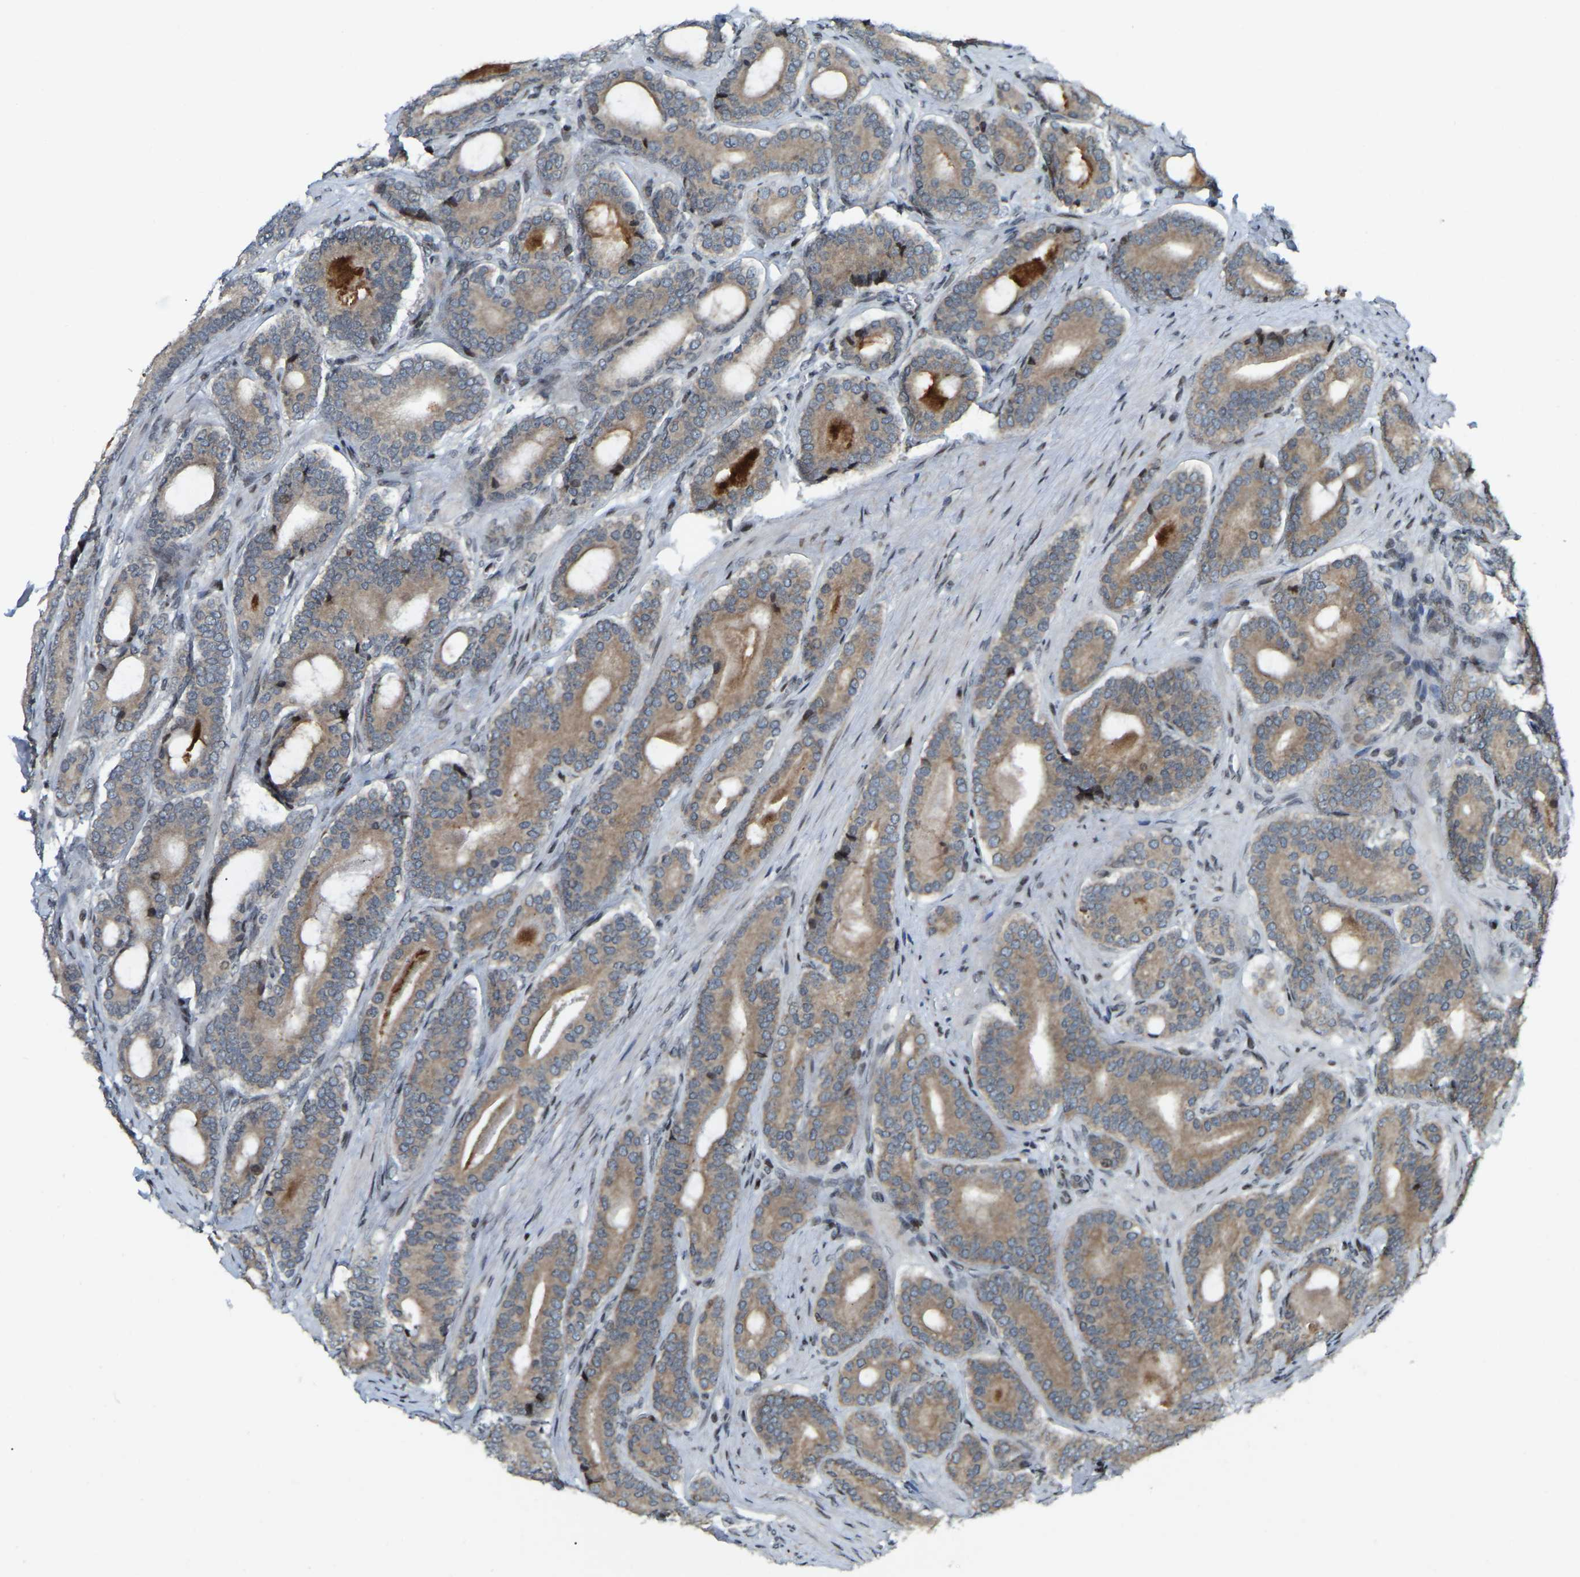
{"staining": {"intensity": "moderate", "quantity": ">75%", "location": "cytoplasmic/membranous"}, "tissue": "prostate cancer", "cell_type": "Tumor cells", "image_type": "cancer", "snomed": [{"axis": "morphology", "description": "Adenocarcinoma, High grade"}, {"axis": "topography", "description": "Prostate"}], "caption": "A brown stain highlights moderate cytoplasmic/membranous staining of a protein in human prostate cancer tumor cells.", "gene": "PARL", "patient": {"sex": "male", "age": 60}}